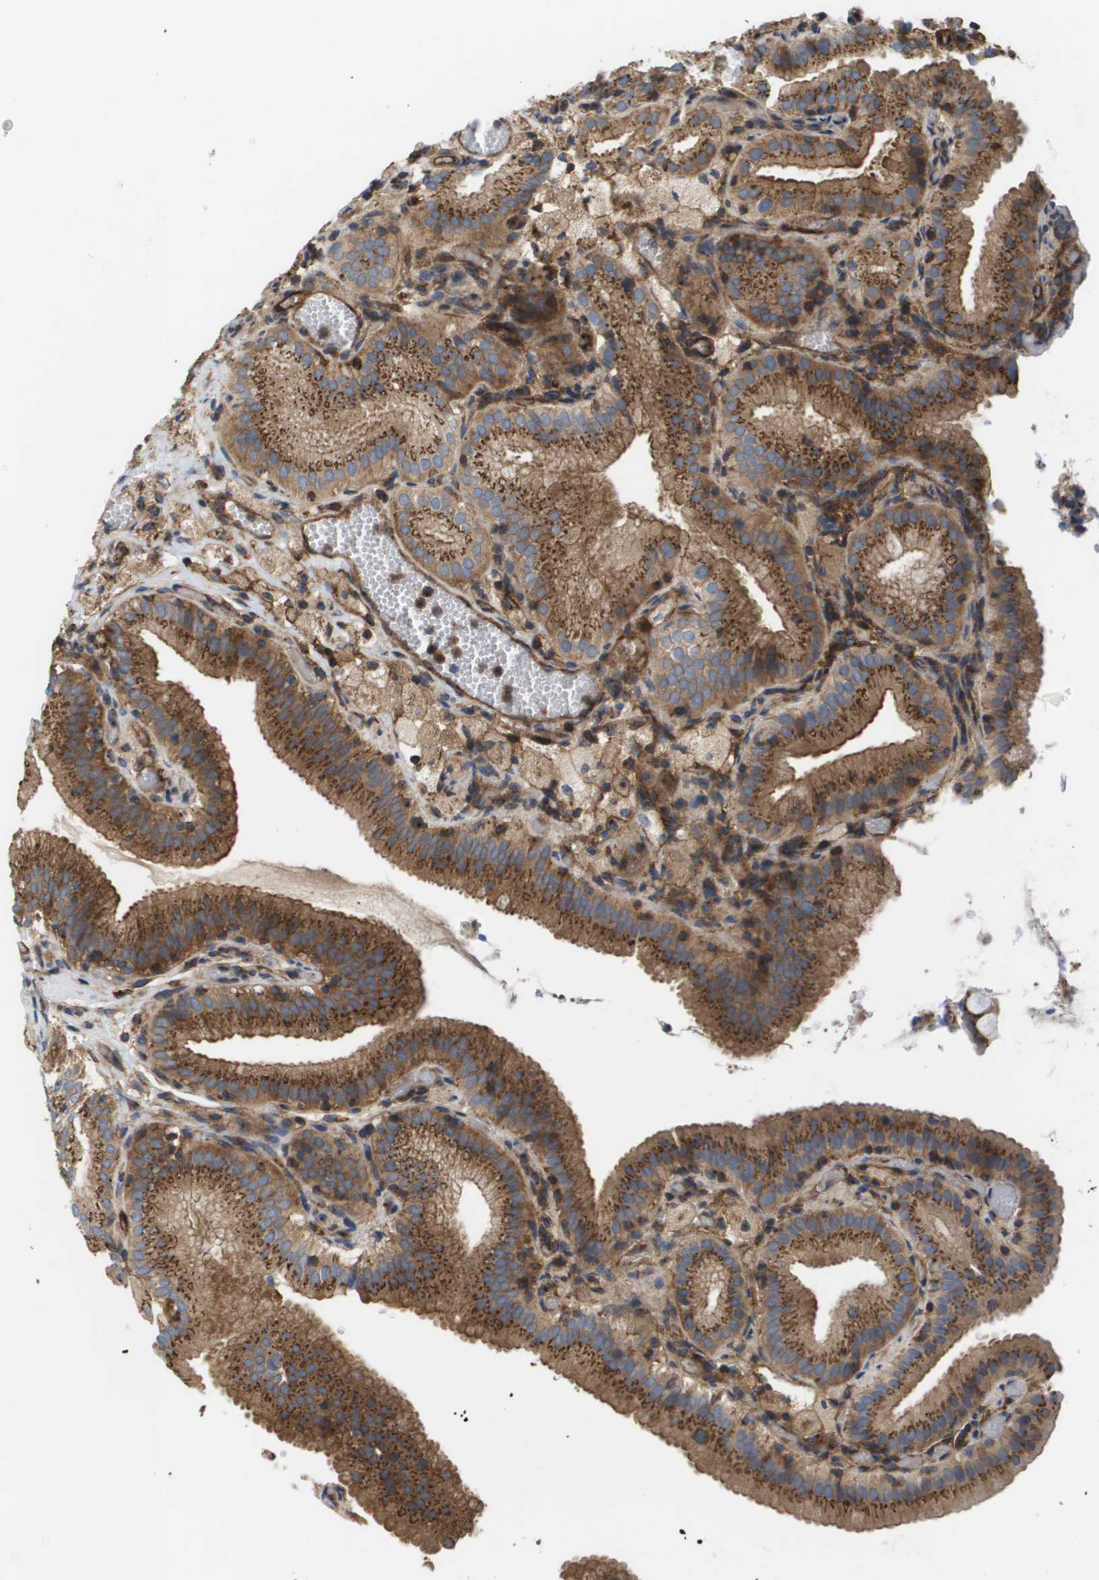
{"staining": {"intensity": "moderate", "quantity": ">75%", "location": "cytoplasmic/membranous"}, "tissue": "gallbladder", "cell_type": "Glandular cells", "image_type": "normal", "snomed": [{"axis": "morphology", "description": "Normal tissue, NOS"}, {"axis": "topography", "description": "Gallbladder"}], "caption": "Immunohistochemistry (IHC) (DAB) staining of normal gallbladder reveals moderate cytoplasmic/membranous protein staining in approximately >75% of glandular cells.", "gene": "BST2", "patient": {"sex": "male", "age": 54}}